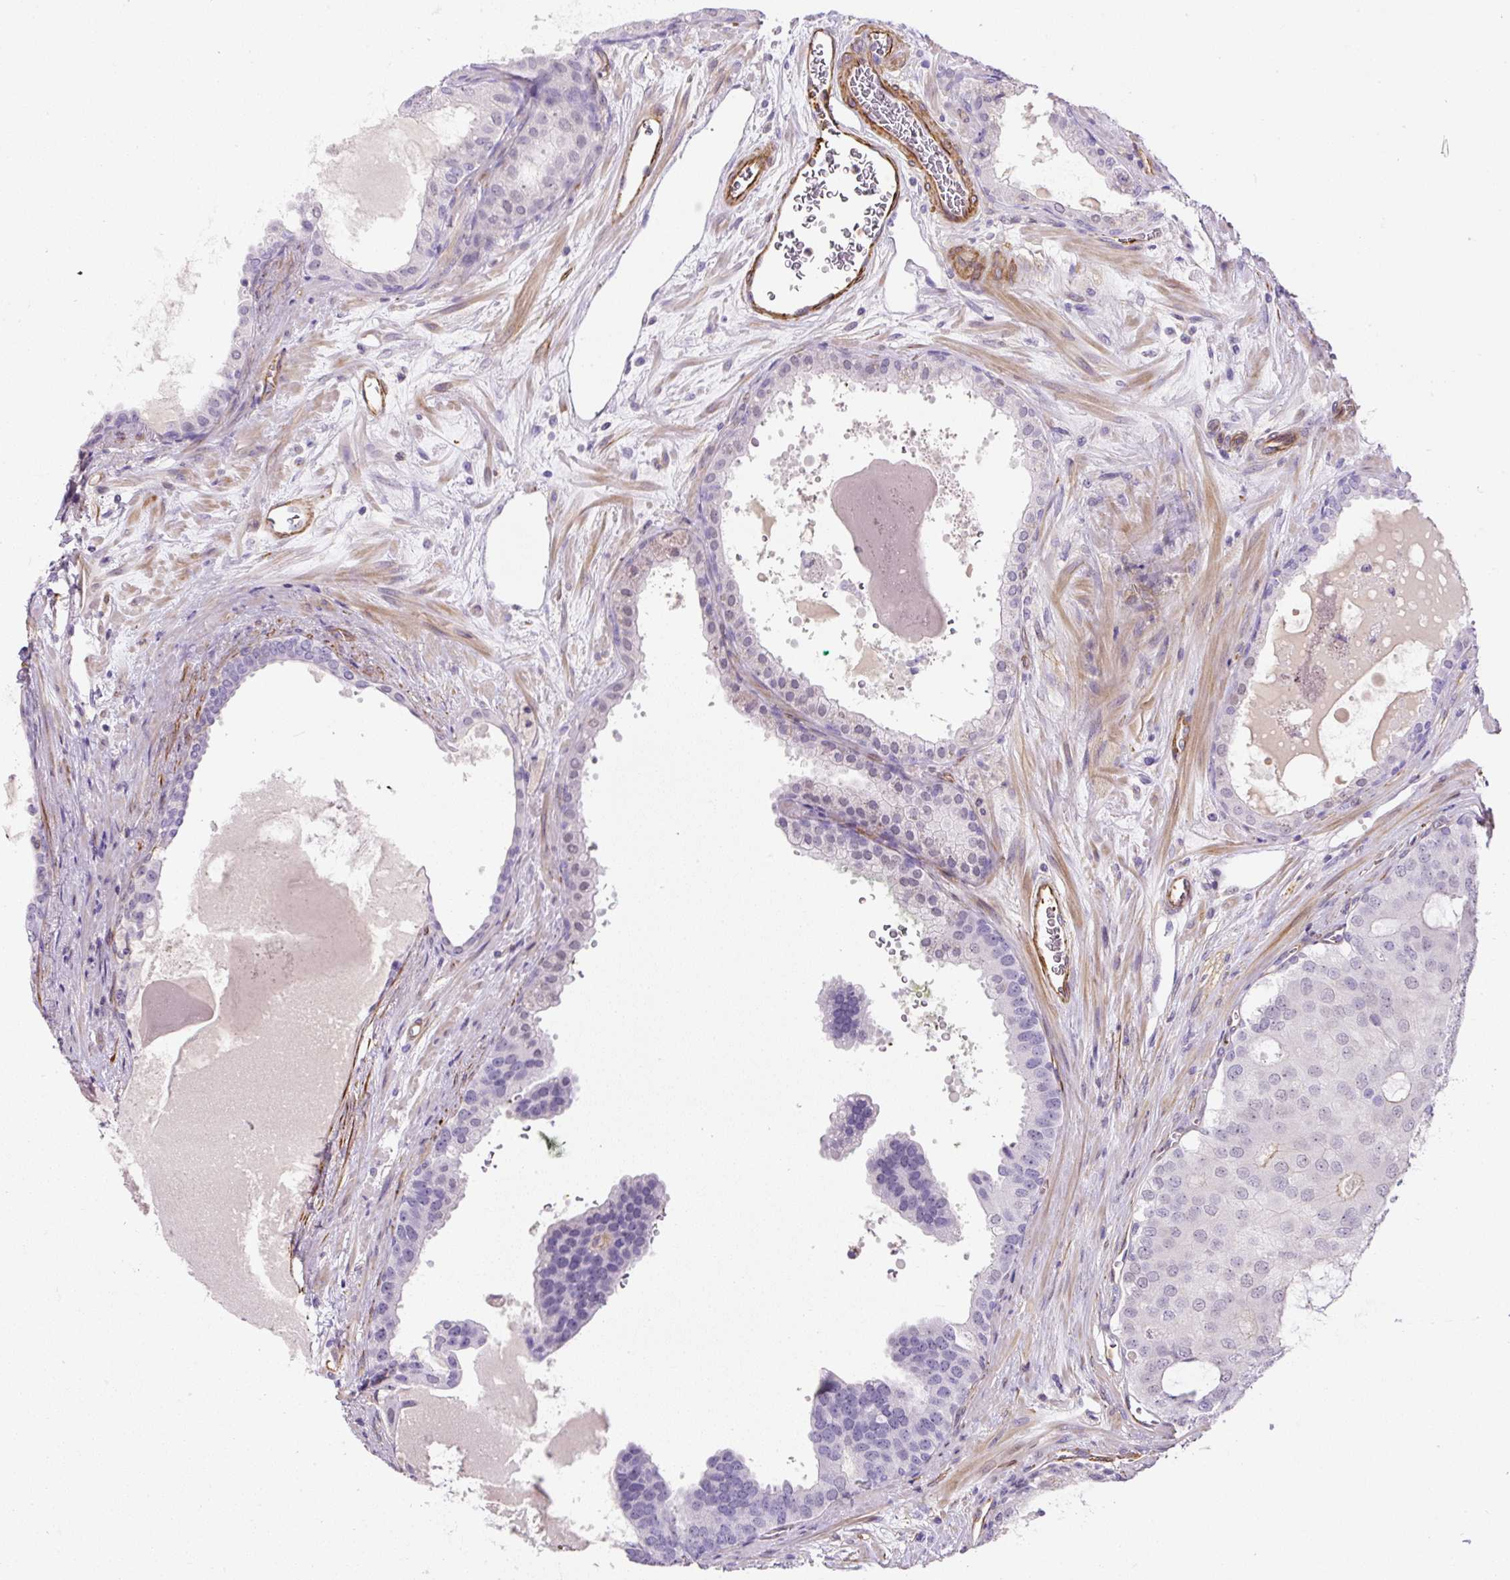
{"staining": {"intensity": "negative", "quantity": "none", "location": "none"}, "tissue": "prostate cancer", "cell_type": "Tumor cells", "image_type": "cancer", "snomed": [{"axis": "morphology", "description": "Adenocarcinoma, High grade"}, {"axis": "topography", "description": "Prostate"}], "caption": "Tumor cells are negative for protein expression in human prostate adenocarcinoma (high-grade).", "gene": "B3GALT5", "patient": {"sex": "male", "age": 55}}